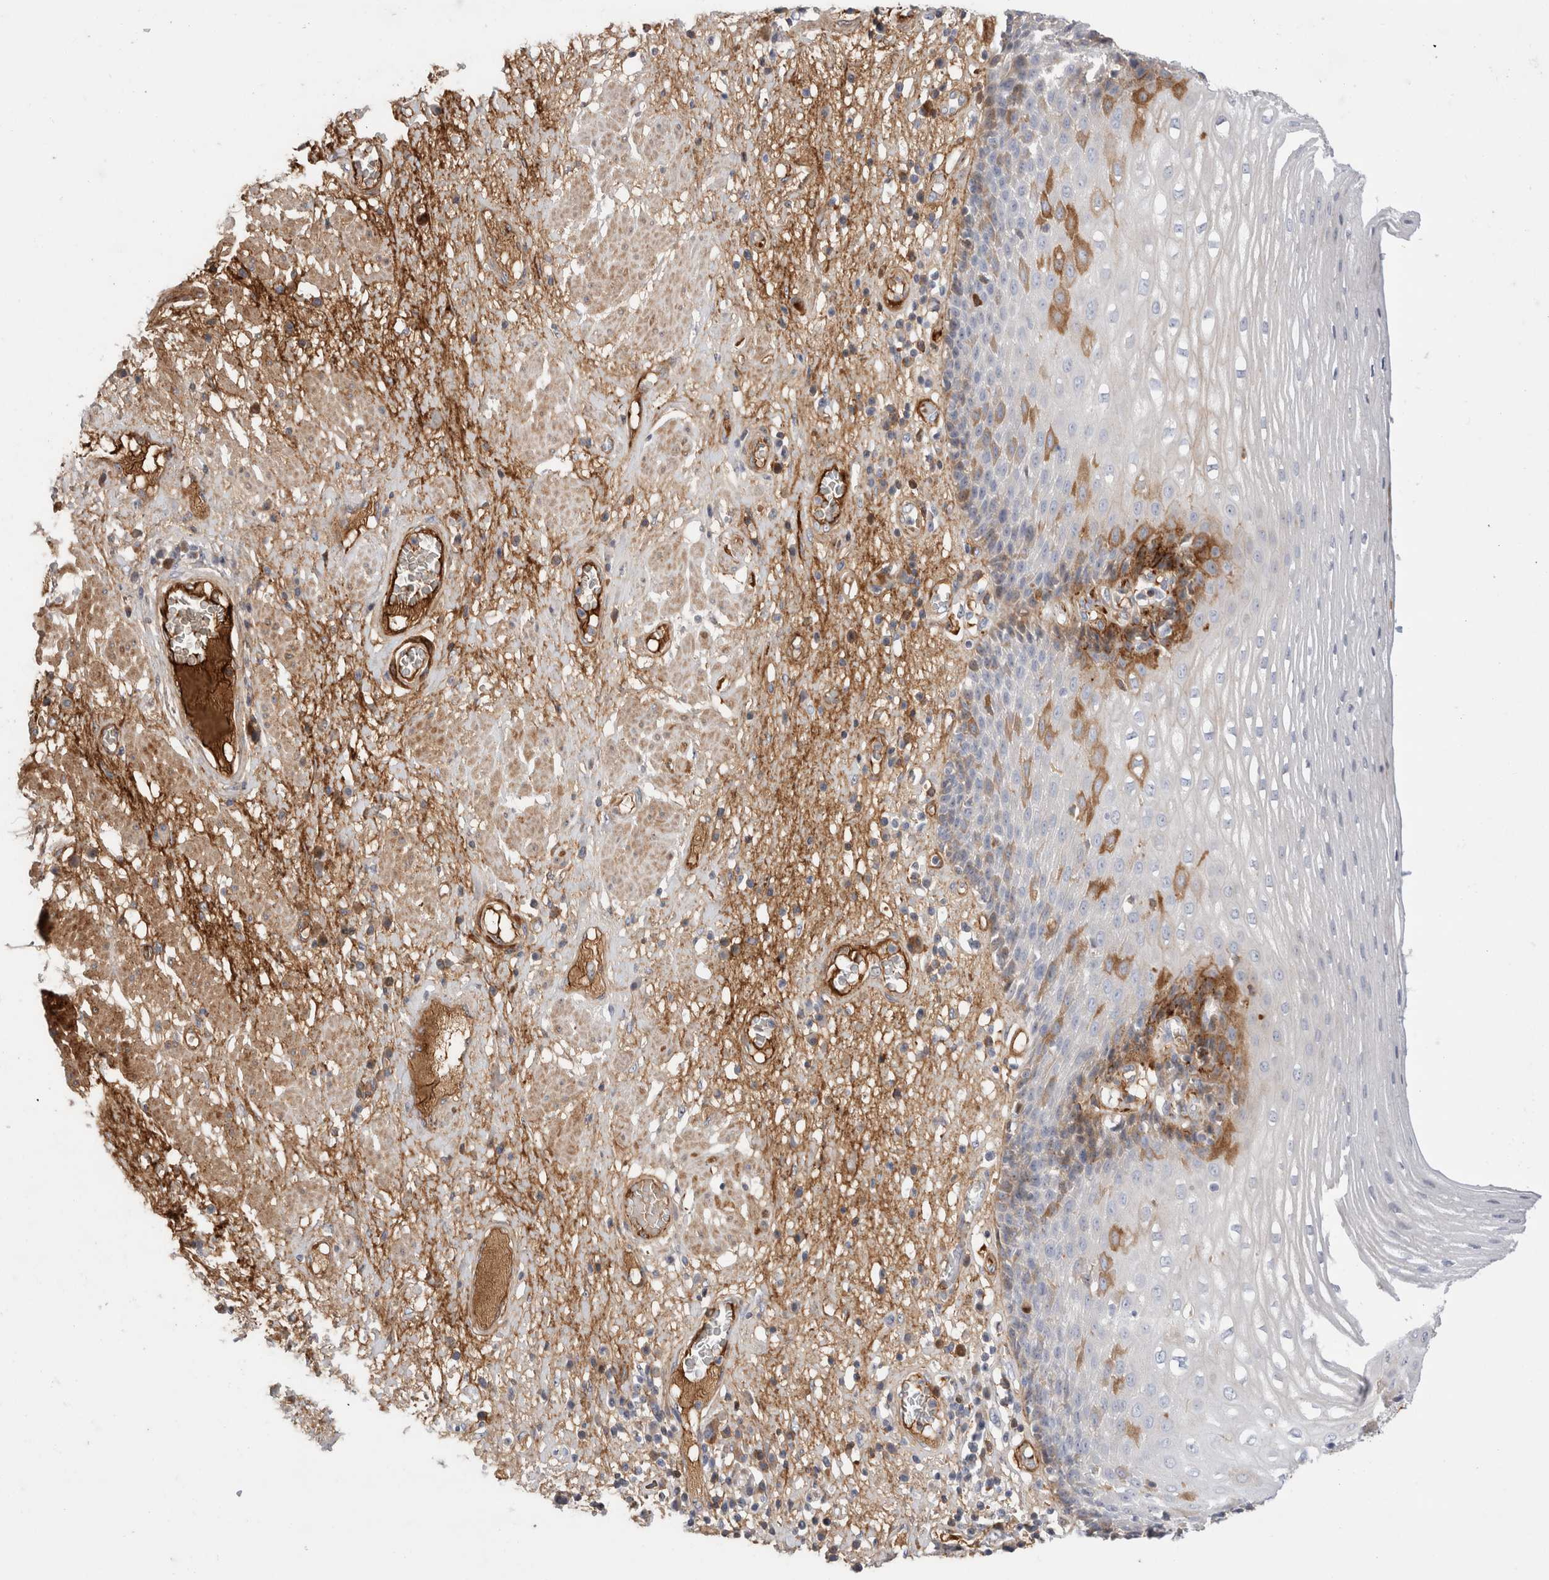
{"staining": {"intensity": "moderate", "quantity": "<25%", "location": "cytoplasmic/membranous"}, "tissue": "esophagus", "cell_type": "Squamous epithelial cells", "image_type": "normal", "snomed": [{"axis": "morphology", "description": "Normal tissue, NOS"}, {"axis": "morphology", "description": "Adenocarcinoma, NOS"}, {"axis": "topography", "description": "Esophagus"}], "caption": "Esophagus stained with DAB immunohistochemistry demonstrates low levels of moderate cytoplasmic/membranous positivity in about <25% of squamous epithelial cells. Immunohistochemistry stains the protein of interest in brown and the nuclei are stained blue.", "gene": "ECHDC2", "patient": {"sex": "male", "age": 62}}